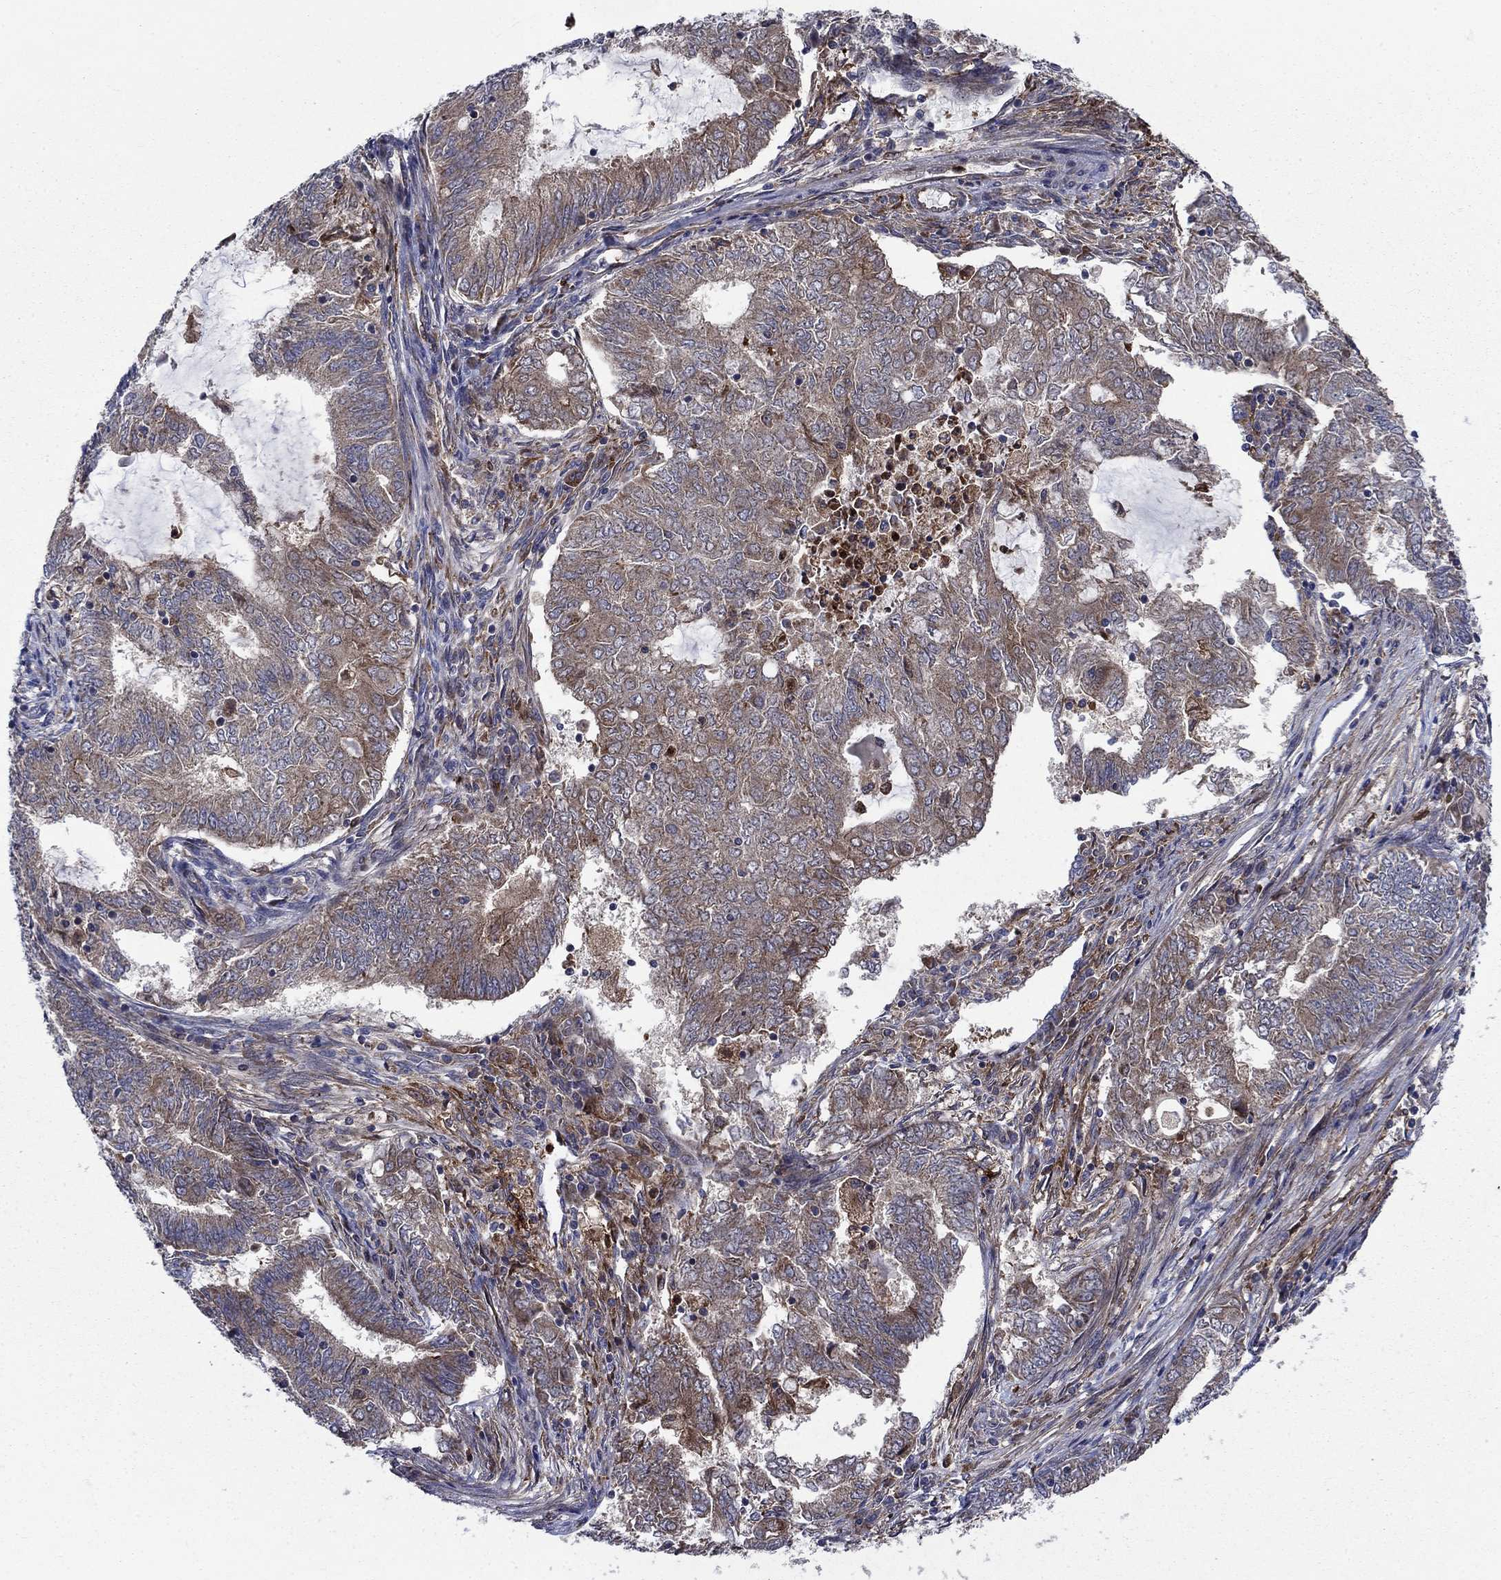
{"staining": {"intensity": "moderate", "quantity": "25%-75%", "location": "cytoplasmic/membranous"}, "tissue": "endometrial cancer", "cell_type": "Tumor cells", "image_type": "cancer", "snomed": [{"axis": "morphology", "description": "Adenocarcinoma, NOS"}, {"axis": "topography", "description": "Endometrium"}], "caption": "About 25%-75% of tumor cells in endometrial adenocarcinoma reveal moderate cytoplasmic/membranous protein staining as visualized by brown immunohistochemical staining.", "gene": "RNF19B", "patient": {"sex": "female", "age": 62}}